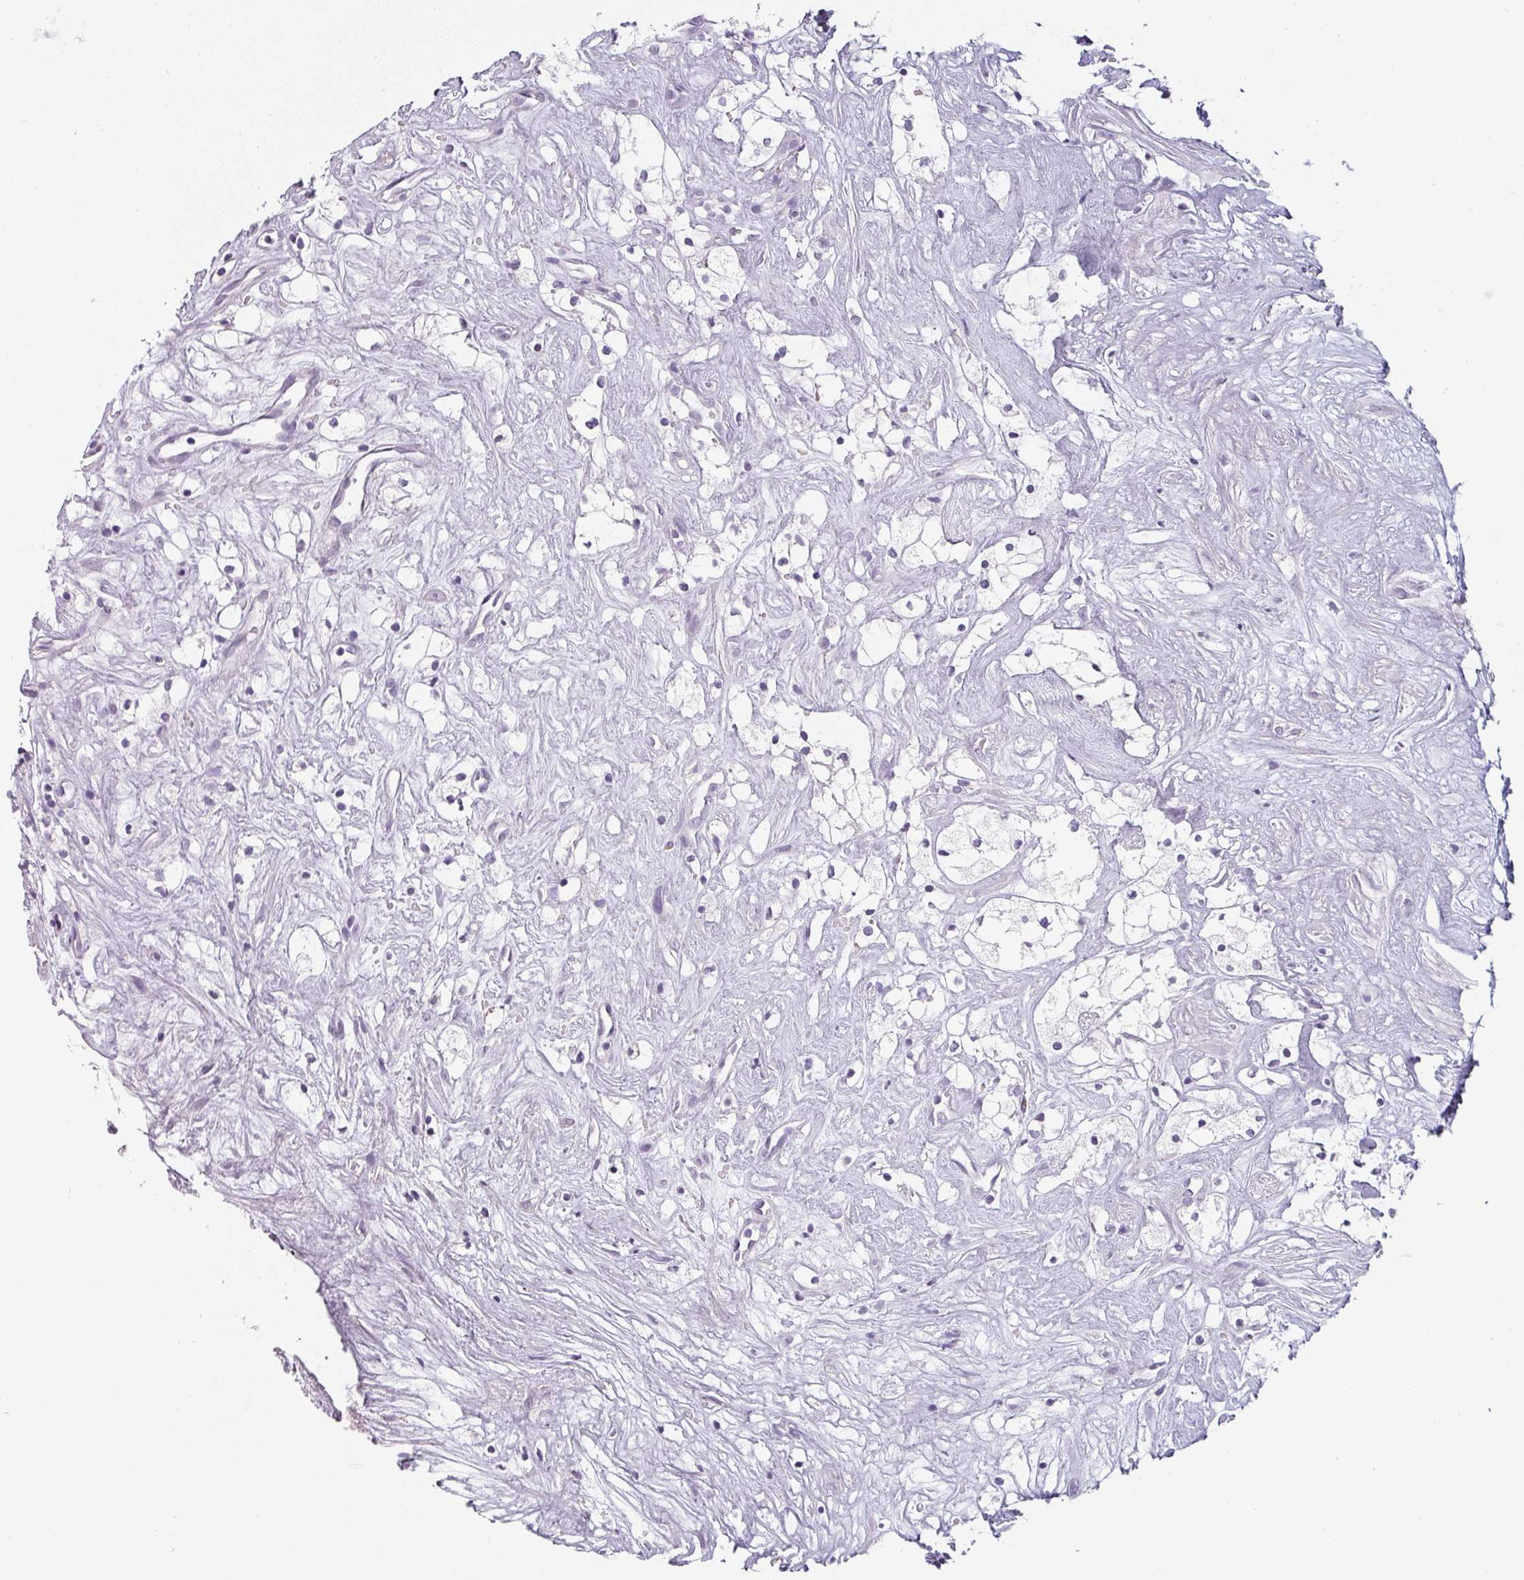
{"staining": {"intensity": "negative", "quantity": "none", "location": "none"}, "tissue": "renal cancer", "cell_type": "Tumor cells", "image_type": "cancer", "snomed": [{"axis": "morphology", "description": "Adenocarcinoma, NOS"}, {"axis": "topography", "description": "Kidney"}], "caption": "Immunohistochemical staining of human adenocarcinoma (renal) shows no significant positivity in tumor cells.", "gene": "SFTPA1", "patient": {"sex": "male", "age": 59}}